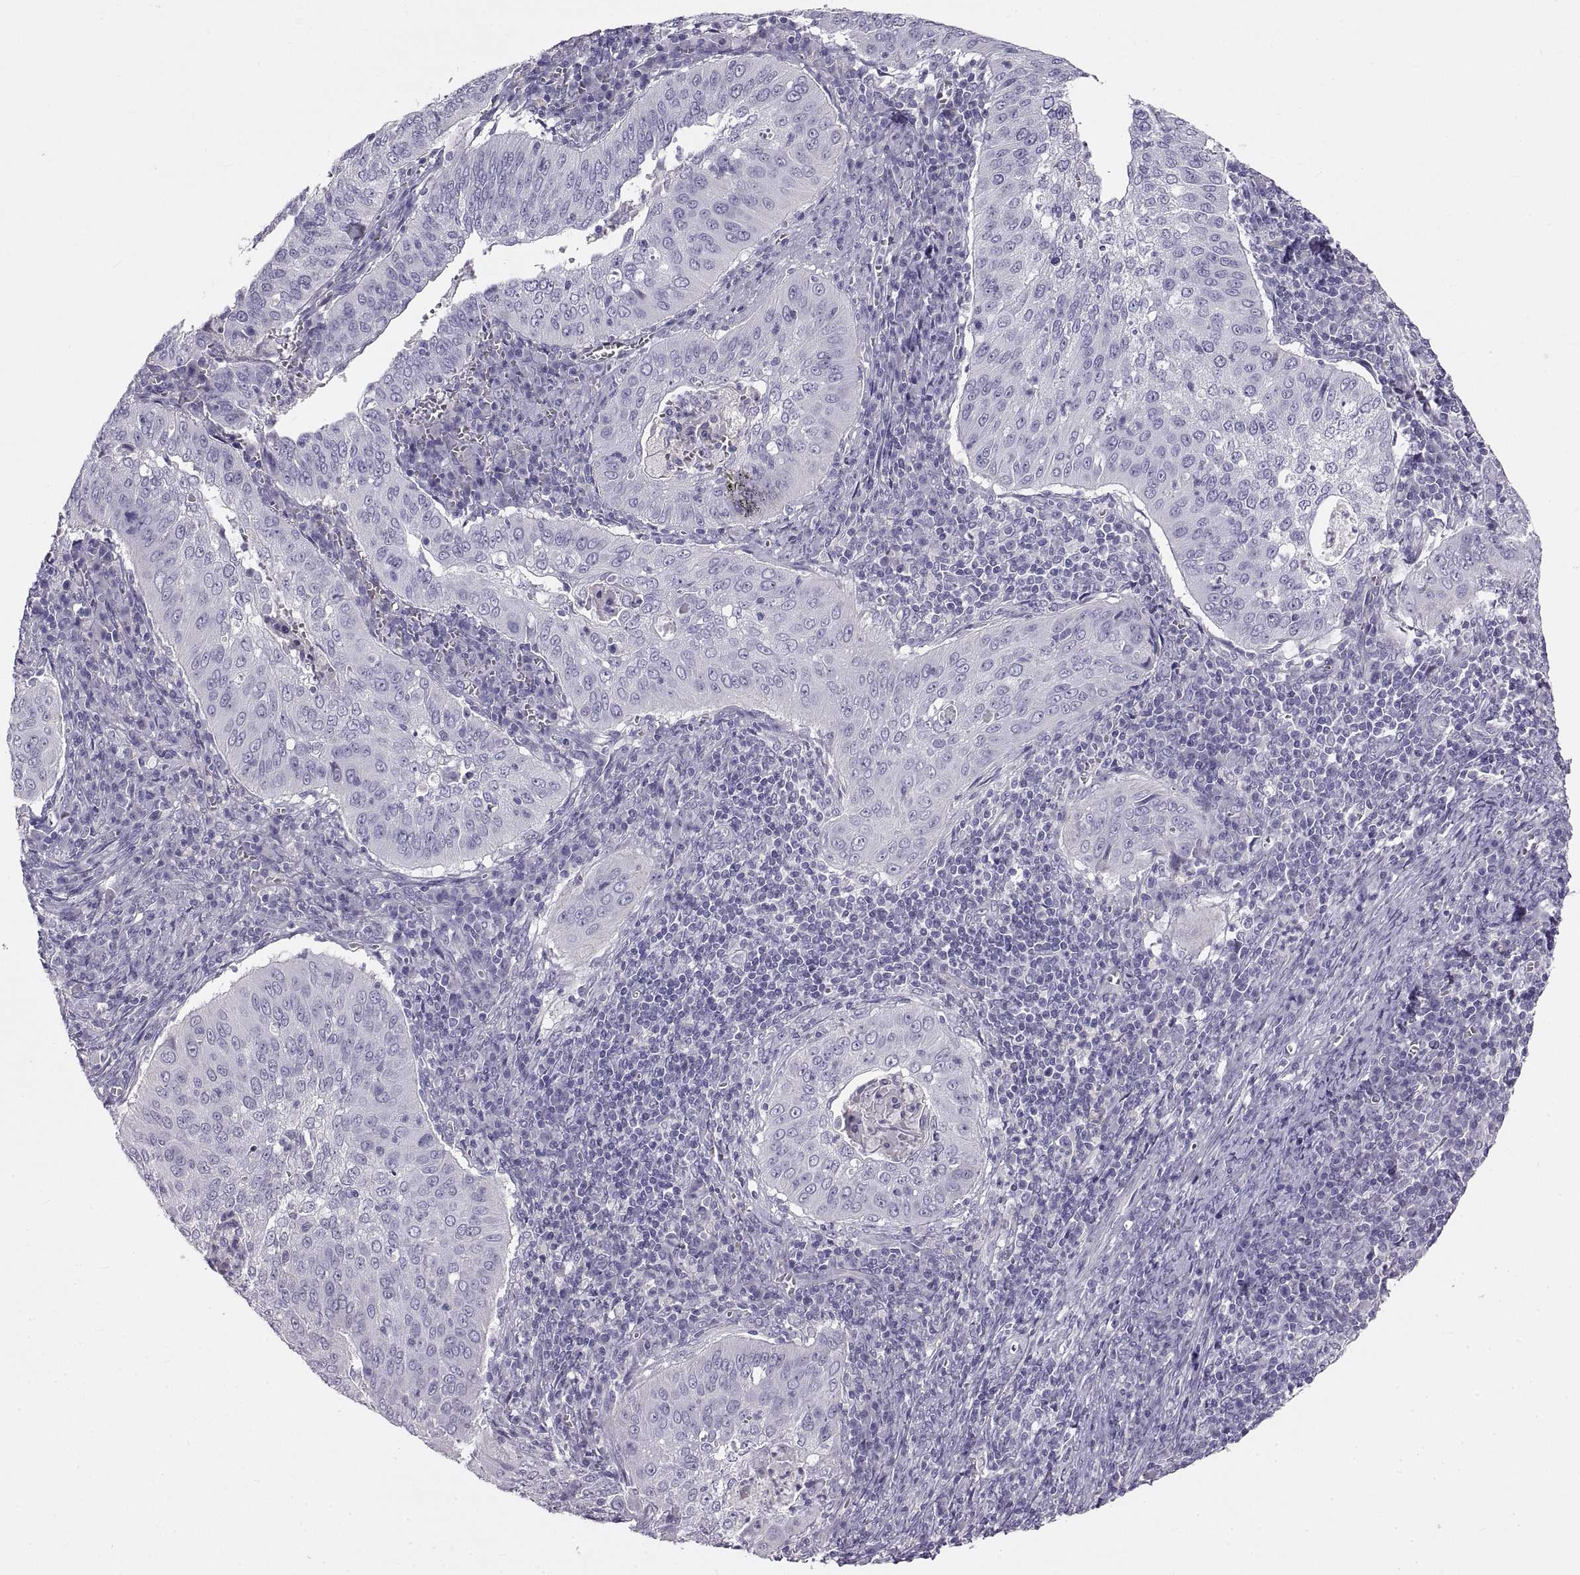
{"staining": {"intensity": "negative", "quantity": "none", "location": "none"}, "tissue": "cervical cancer", "cell_type": "Tumor cells", "image_type": "cancer", "snomed": [{"axis": "morphology", "description": "Squamous cell carcinoma, NOS"}, {"axis": "topography", "description": "Cervix"}], "caption": "An image of cervical squamous cell carcinoma stained for a protein demonstrates no brown staining in tumor cells.", "gene": "CRYBB3", "patient": {"sex": "female", "age": 39}}